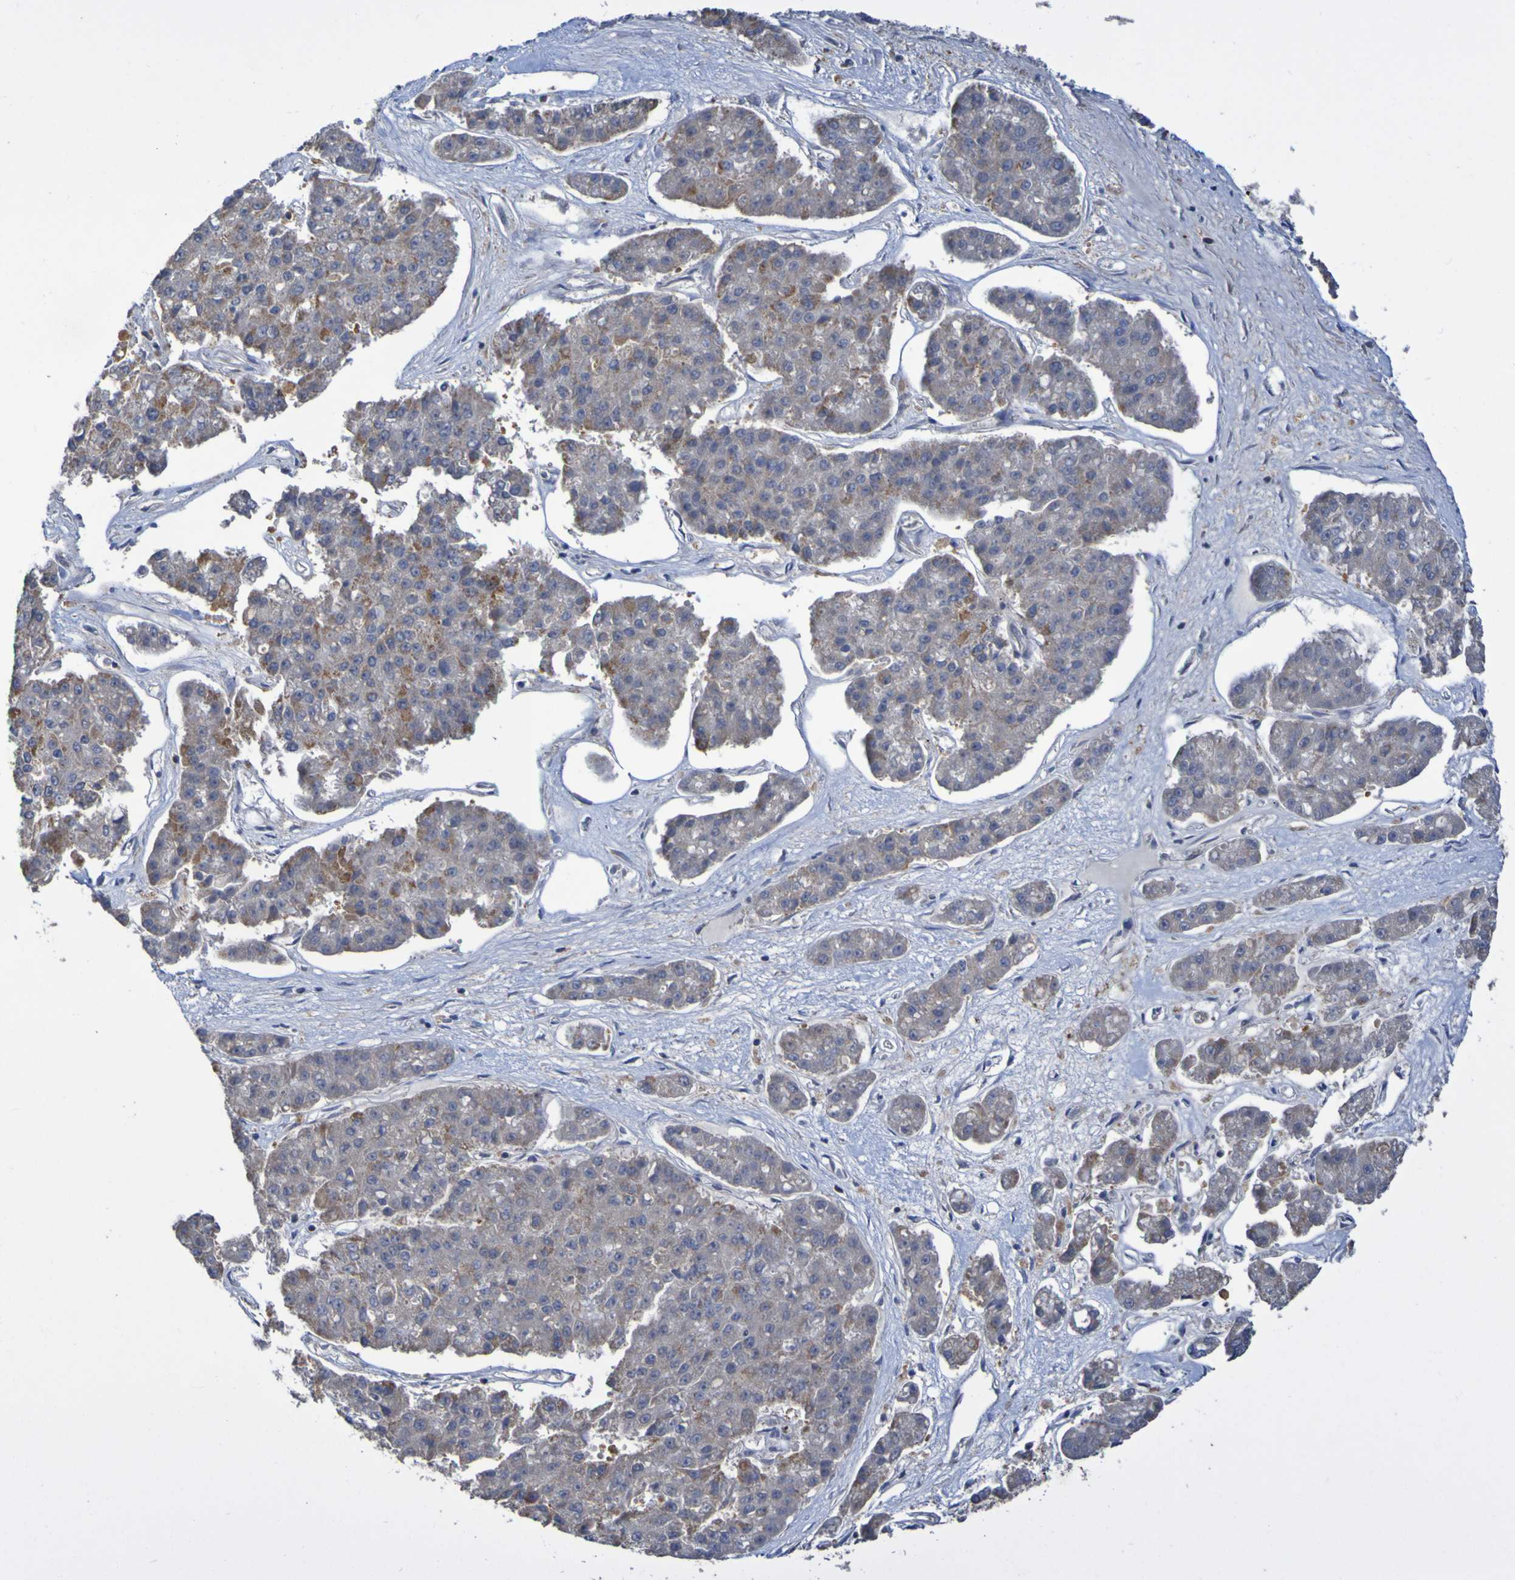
{"staining": {"intensity": "moderate", "quantity": "25%-75%", "location": "cytoplasmic/membranous"}, "tissue": "pancreatic cancer", "cell_type": "Tumor cells", "image_type": "cancer", "snomed": [{"axis": "morphology", "description": "Adenocarcinoma, NOS"}, {"axis": "topography", "description": "Pancreas"}], "caption": "Immunohistochemical staining of human pancreatic cancer (adenocarcinoma) reveals medium levels of moderate cytoplasmic/membranous protein expression in approximately 25%-75% of tumor cells.", "gene": "C3orf18", "patient": {"sex": "male", "age": 50}}